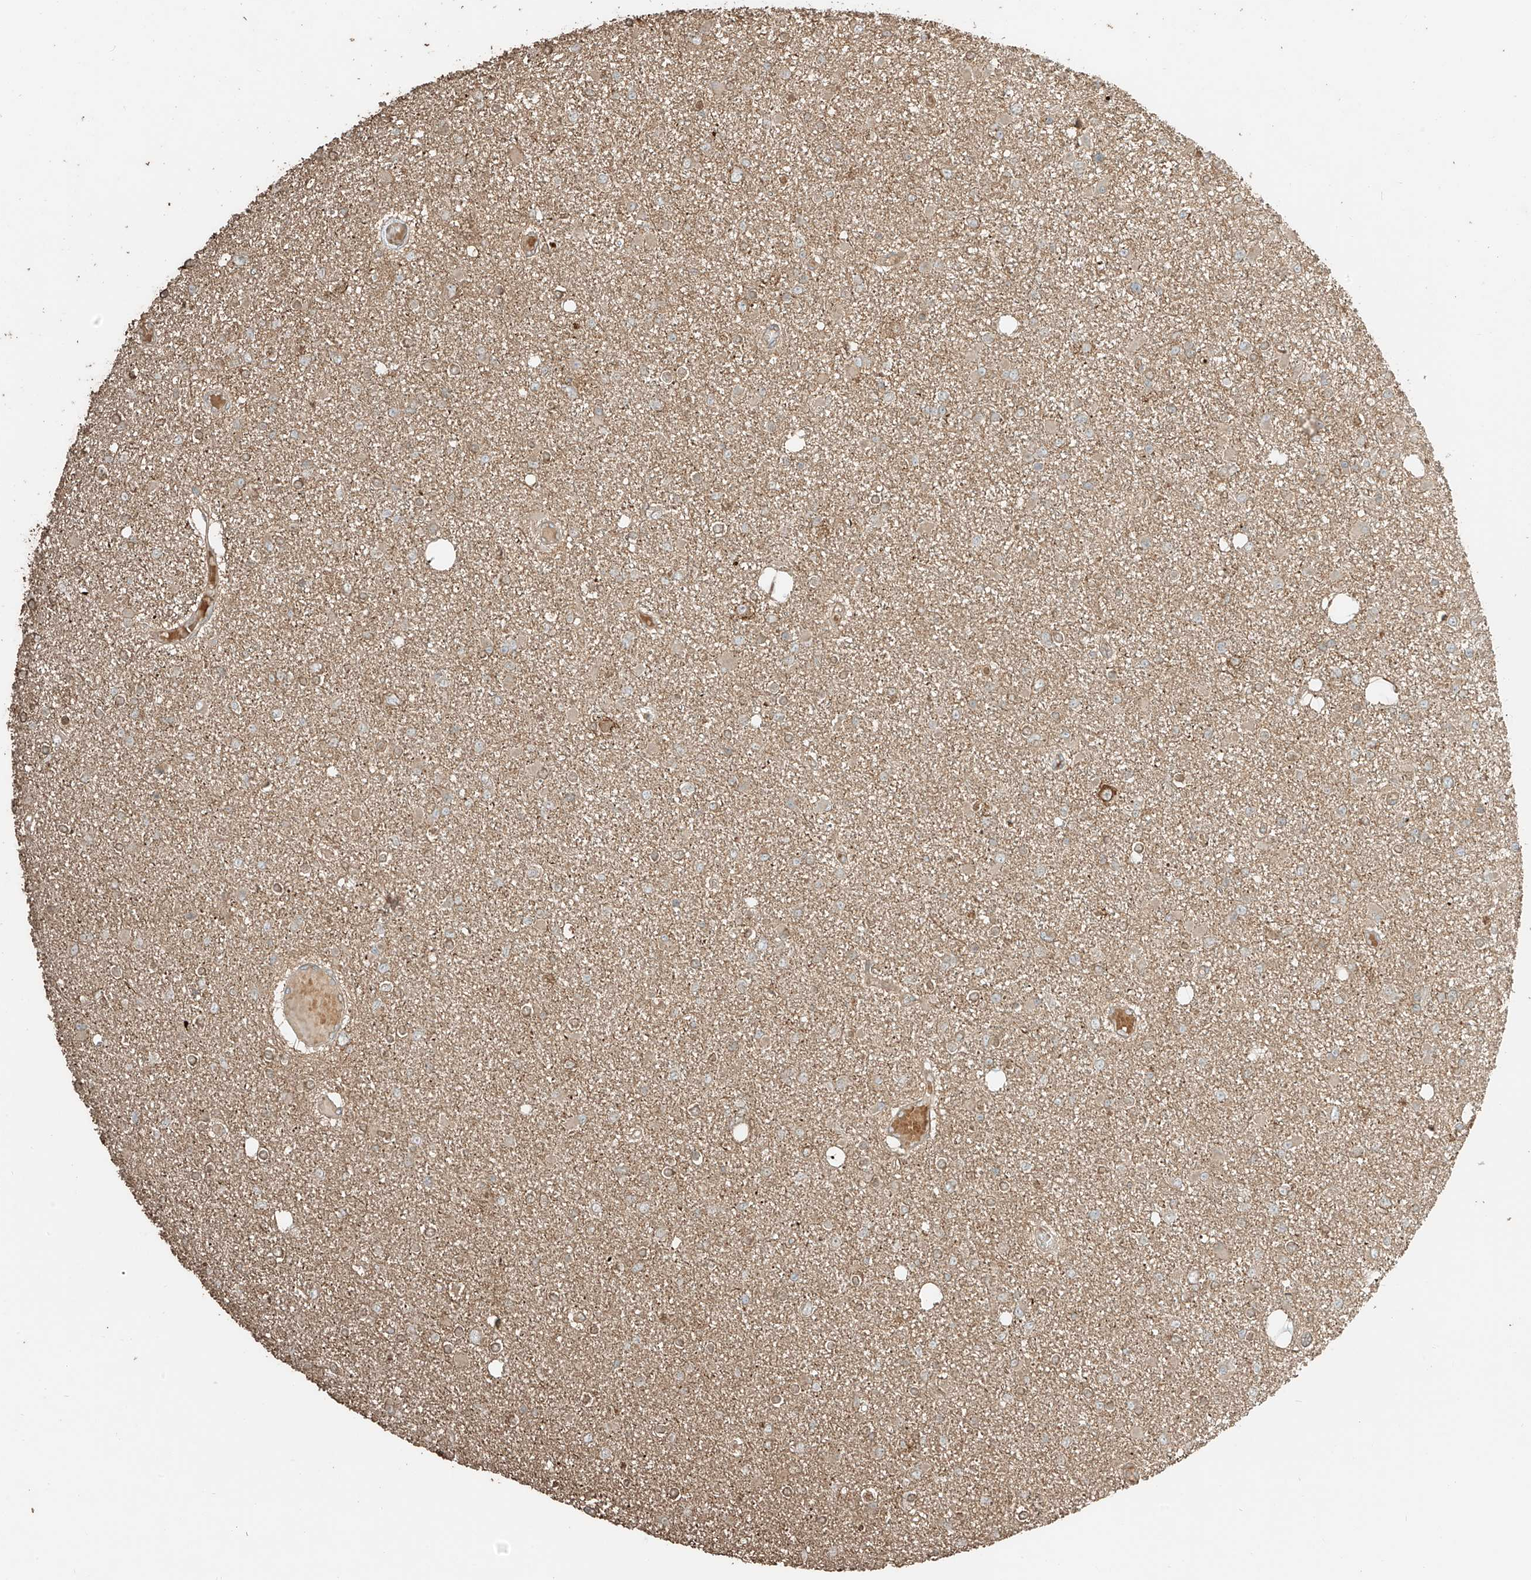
{"staining": {"intensity": "weak", "quantity": ">75%", "location": "cytoplasmic/membranous"}, "tissue": "glioma", "cell_type": "Tumor cells", "image_type": "cancer", "snomed": [{"axis": "morphology", "description": "Glioma, malignant, Low grade"}, {"axis": "topography", "description": "Brain"}], "caption": "A low amount of weak cytoplasmic/membranous positivity is seen in about >75% of tumor cells in glioma tissue.", "gene": "RFTN2", "patient": {"sex": "female", "age": 22}}